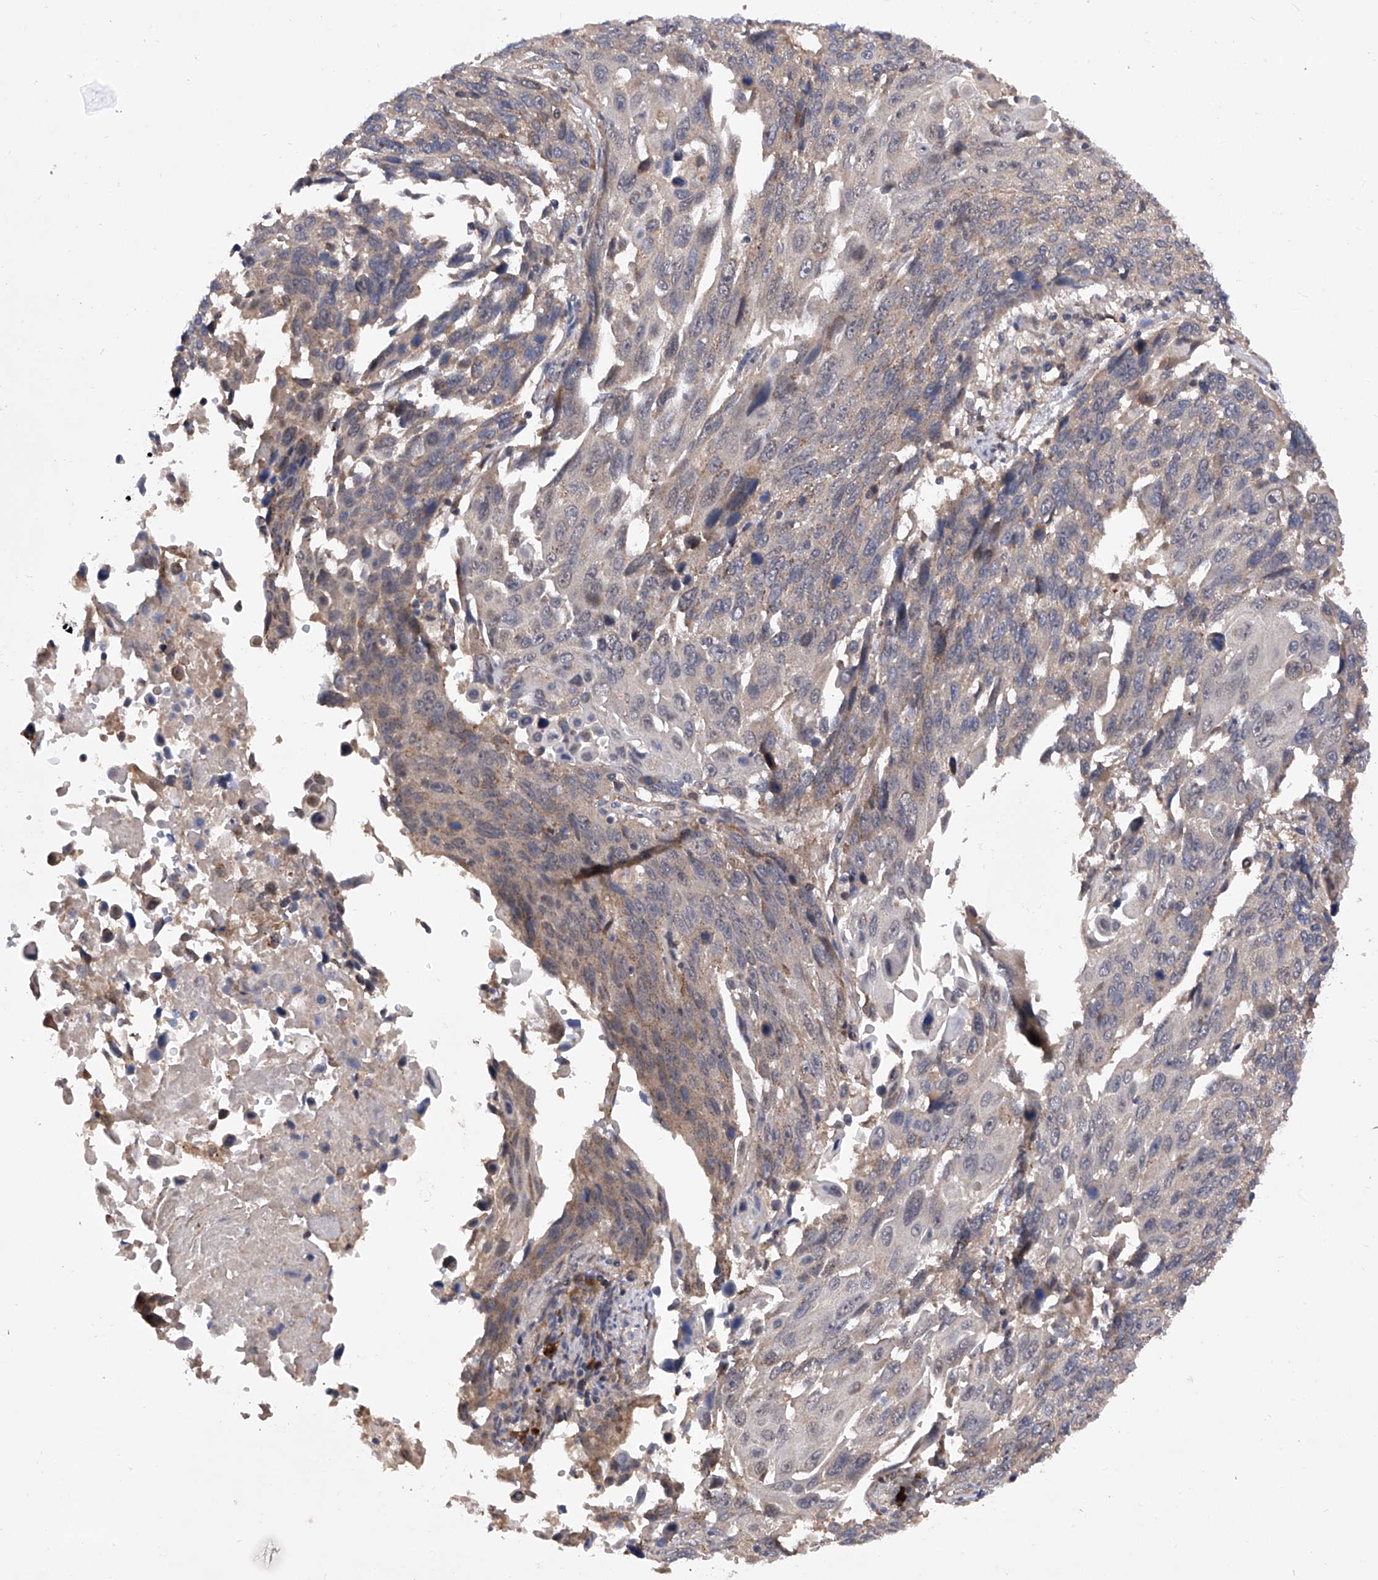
{"staining": {"intensity": "weak", "quantity": "25%-75%", "location": "cytoplasmic/membranous"}, "tissue": "lung cancer", "cell_type": "Tumor cells", "image_type": "cancer", "snomed": [{"axis": "morphology", "description": "Squamous cell carcinoma, NOS"}, {"axis": "topography", "description": "Lung"}], "caption": "DAB (3,3'-diaminobenzidine) immunohistochemical staining of lung squamous cell carcinoma reveals weak cytoplasmic/membranous protein staining in approximately 25%-75% of tumor cells.", "gene": "USP45", "patient": {"sex": "male", "age": 66}}